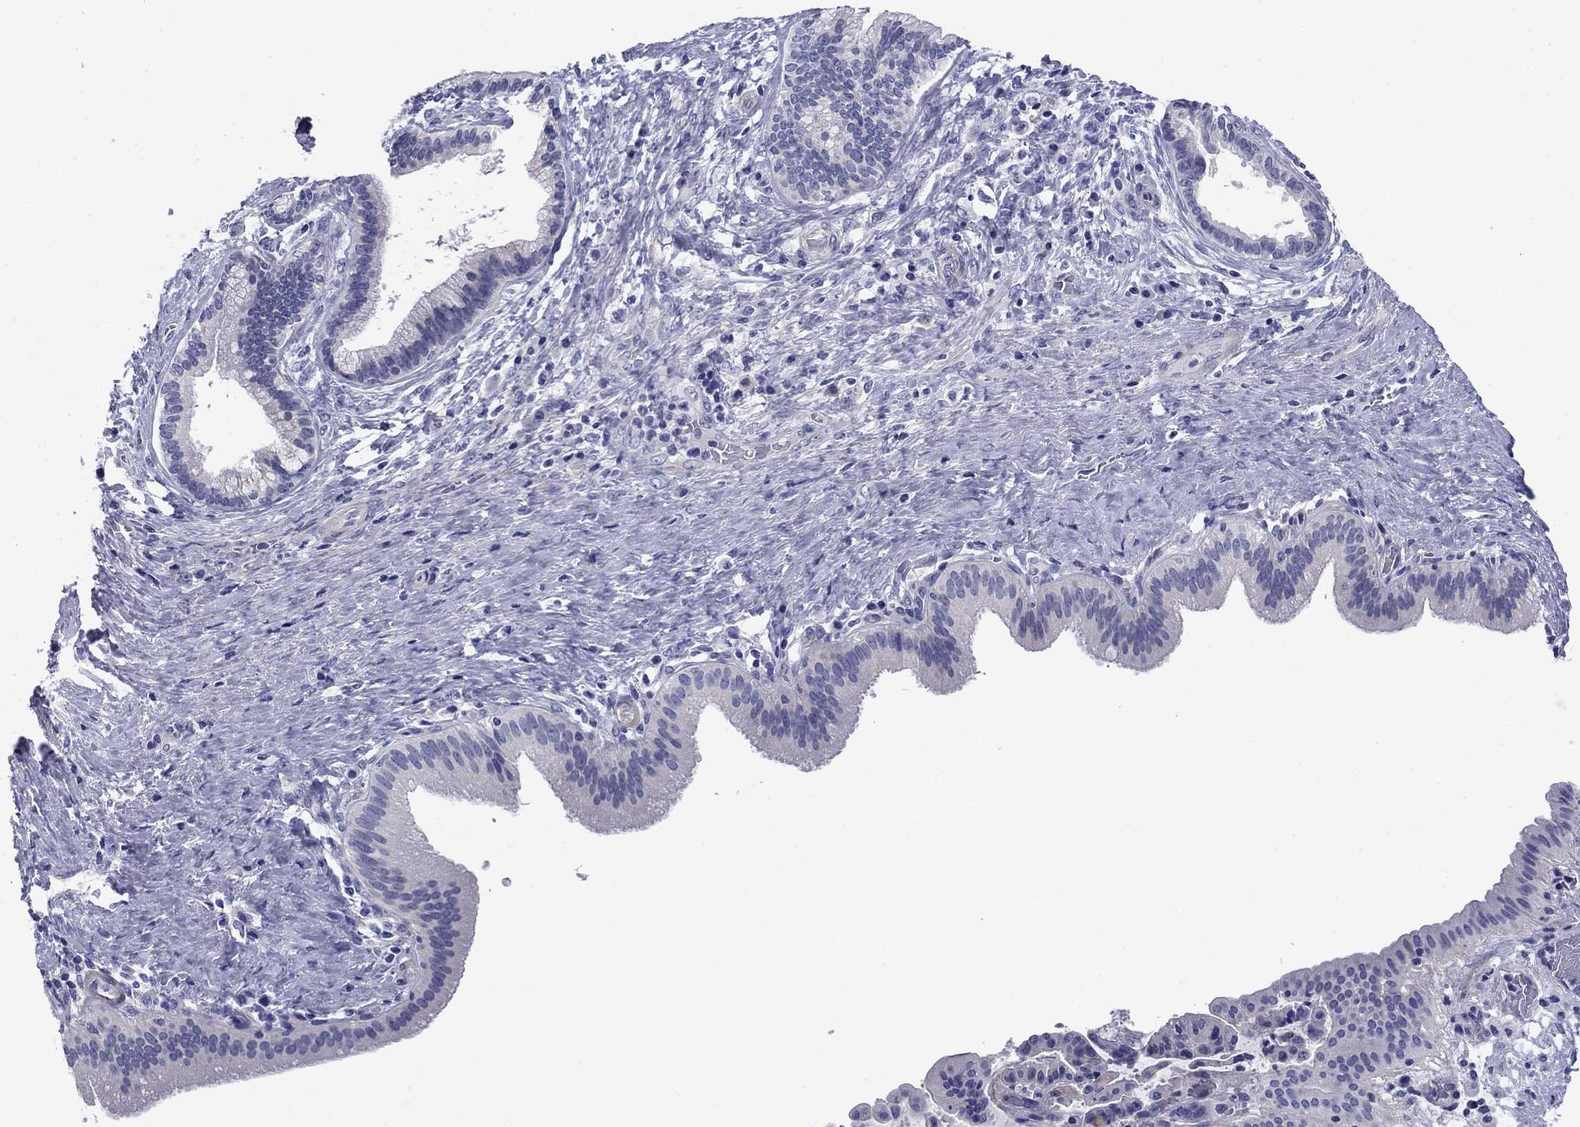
{"staining": {"intensity": "negative", "quantity": "none", "location": "none"}, "tissue": "liver cancer", "cell_type": "Tumor cells", "image_type": "cancer", "snomed": [{"axis": "morphology", "description": "Cholangiocarcinoma"}, {"axis": "topography", "description": "Liver"}], "caption": "Protein analysis of liver cancer (cholangiocarcinoma) displays no significant staining in tumor cells.", "gene": "PRKCG", "patient": {"sex": "female", "age": 73}}